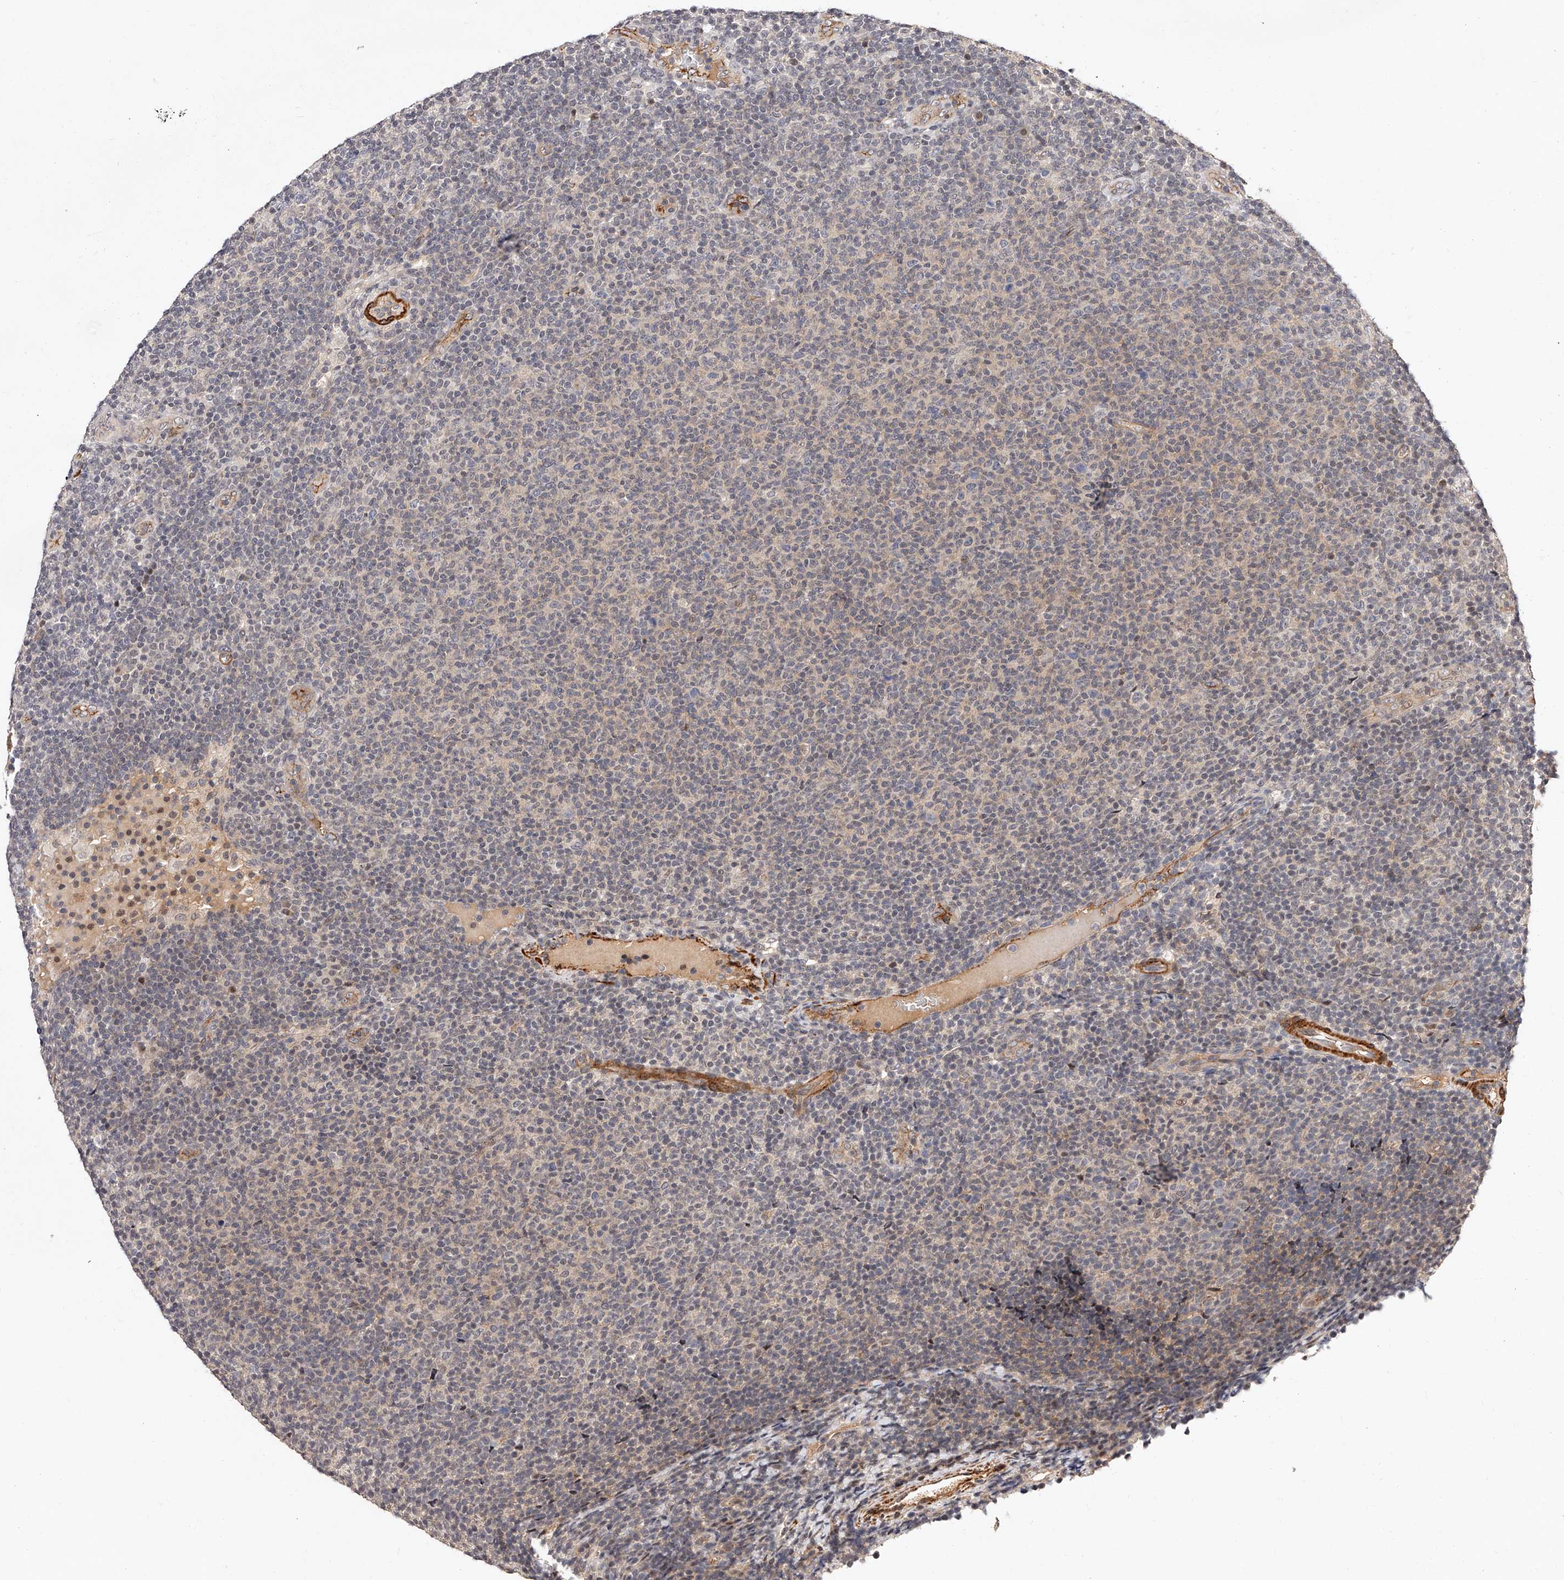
{"staining": {"intensity": "weak", "quantity": "<25%", "location": "cytoplasmic/membranous"}, "tissue": "lymphoma", "cell_type": "Tumor cells", "image_type": "cancer", "snomed": [{"axis": "morphology", "description": "Malignant lymphoma, non-Hodgkin's type, Low grade"}, {"axis": "topography", "description": "Lymph node"}], "caption": "Tumor cells show no significant protein staining in lymphoma.", "gene": "CUL7", "patient": {"sex": "male", "age": 66}}